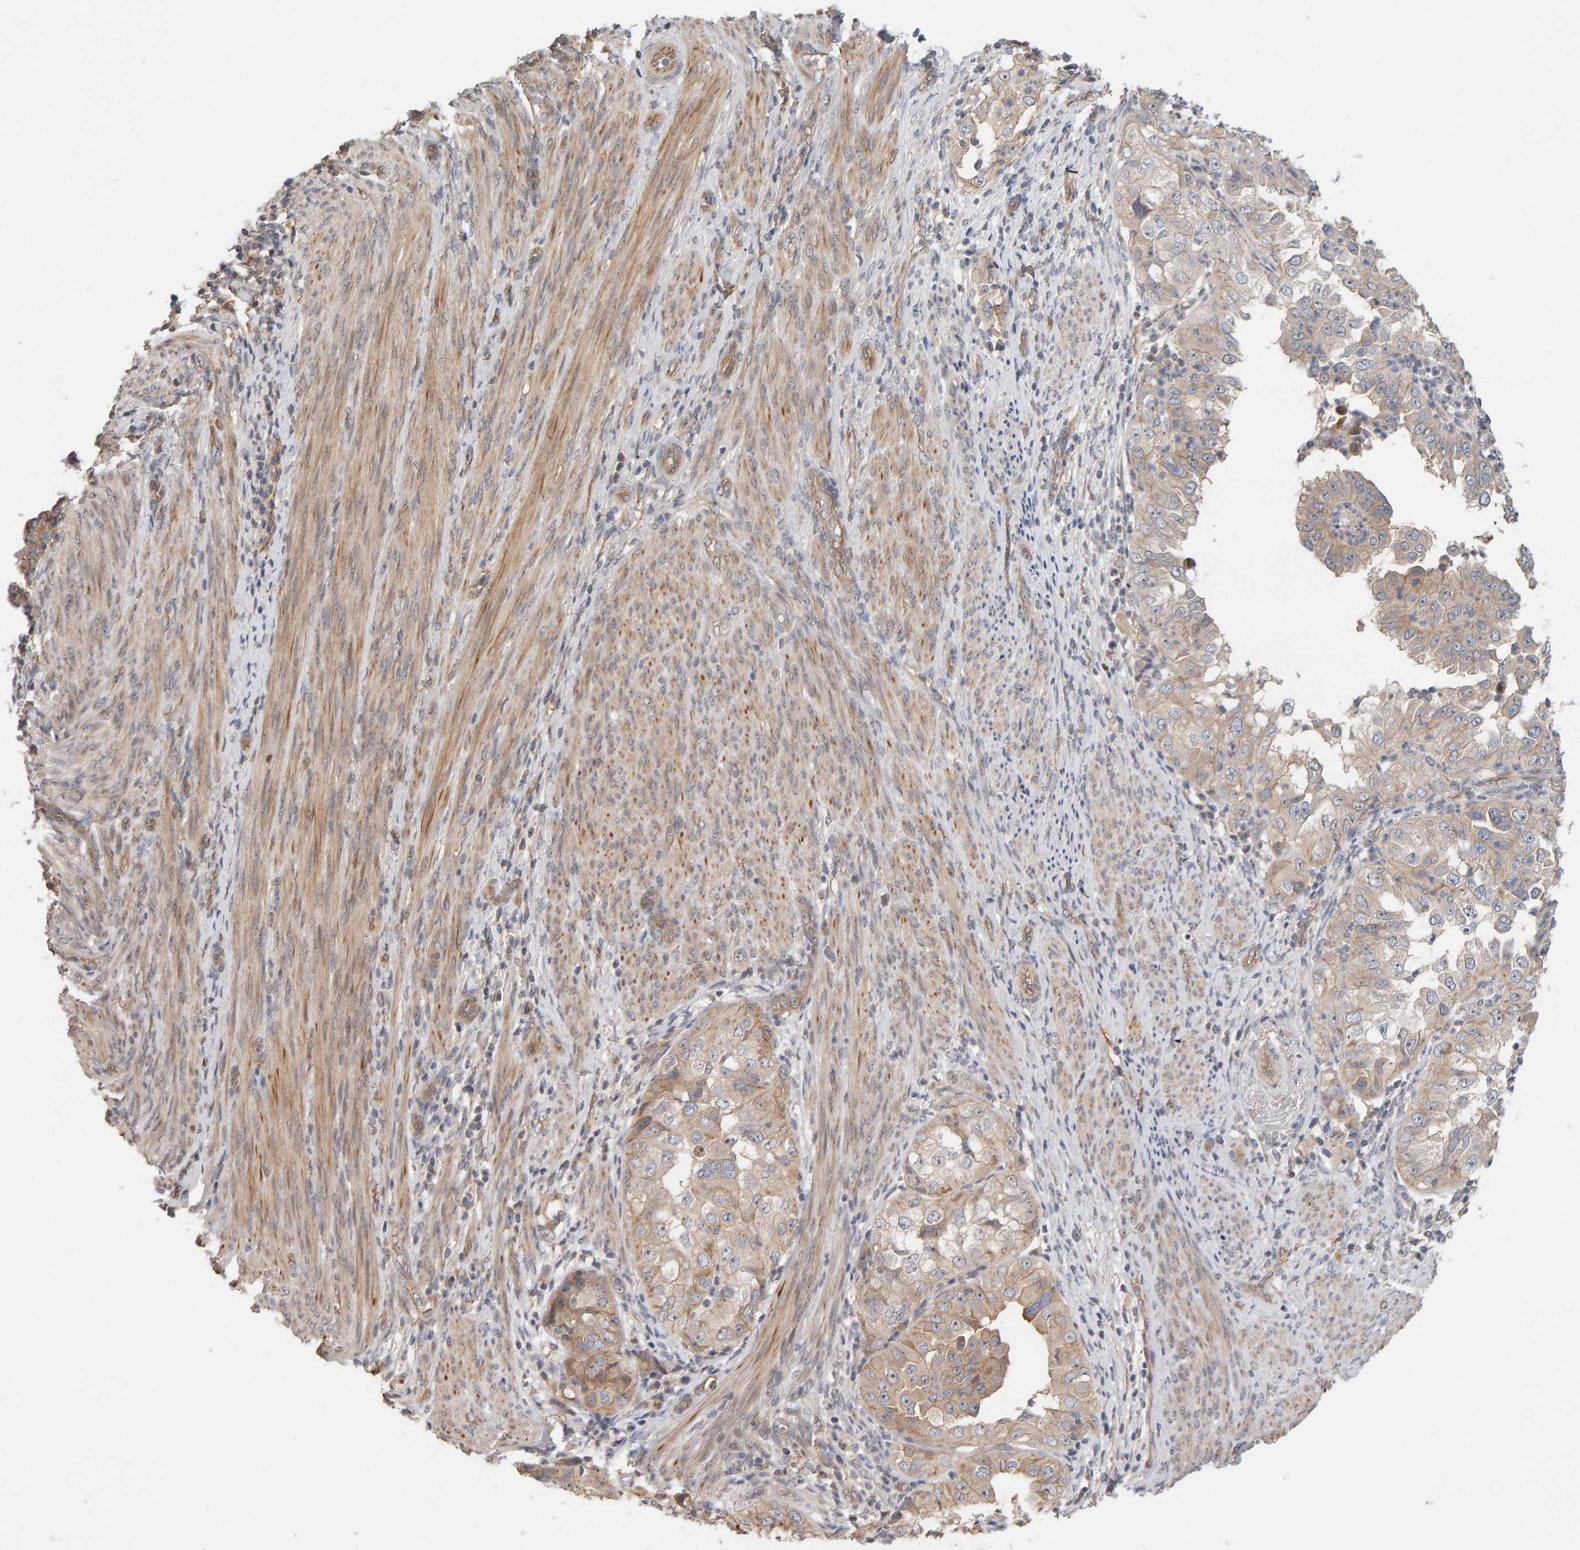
{"staining": {"intensity": "moderate", "quantity": ">75%", "location": "cytoplasmic/membranous"}, "tissue": "endometrial cancer", "cell_type": "Tumor cells", "image_type": "cancer", "snomed": [{"axis": "morphology", "description": "Adenocarcinoma, NOS"}, {"axis": "topography", "description": "Endometrium"}], "caption": "Endometrial cancer (adenocarcinoma) was stained to show a protein in brown. There is medium levels of moderate cytoplasmic/membranous positivity in about >75% of tumor cells.", "gene": "PPP1R16A", "patient": {"sex": "female", "age": 85}}